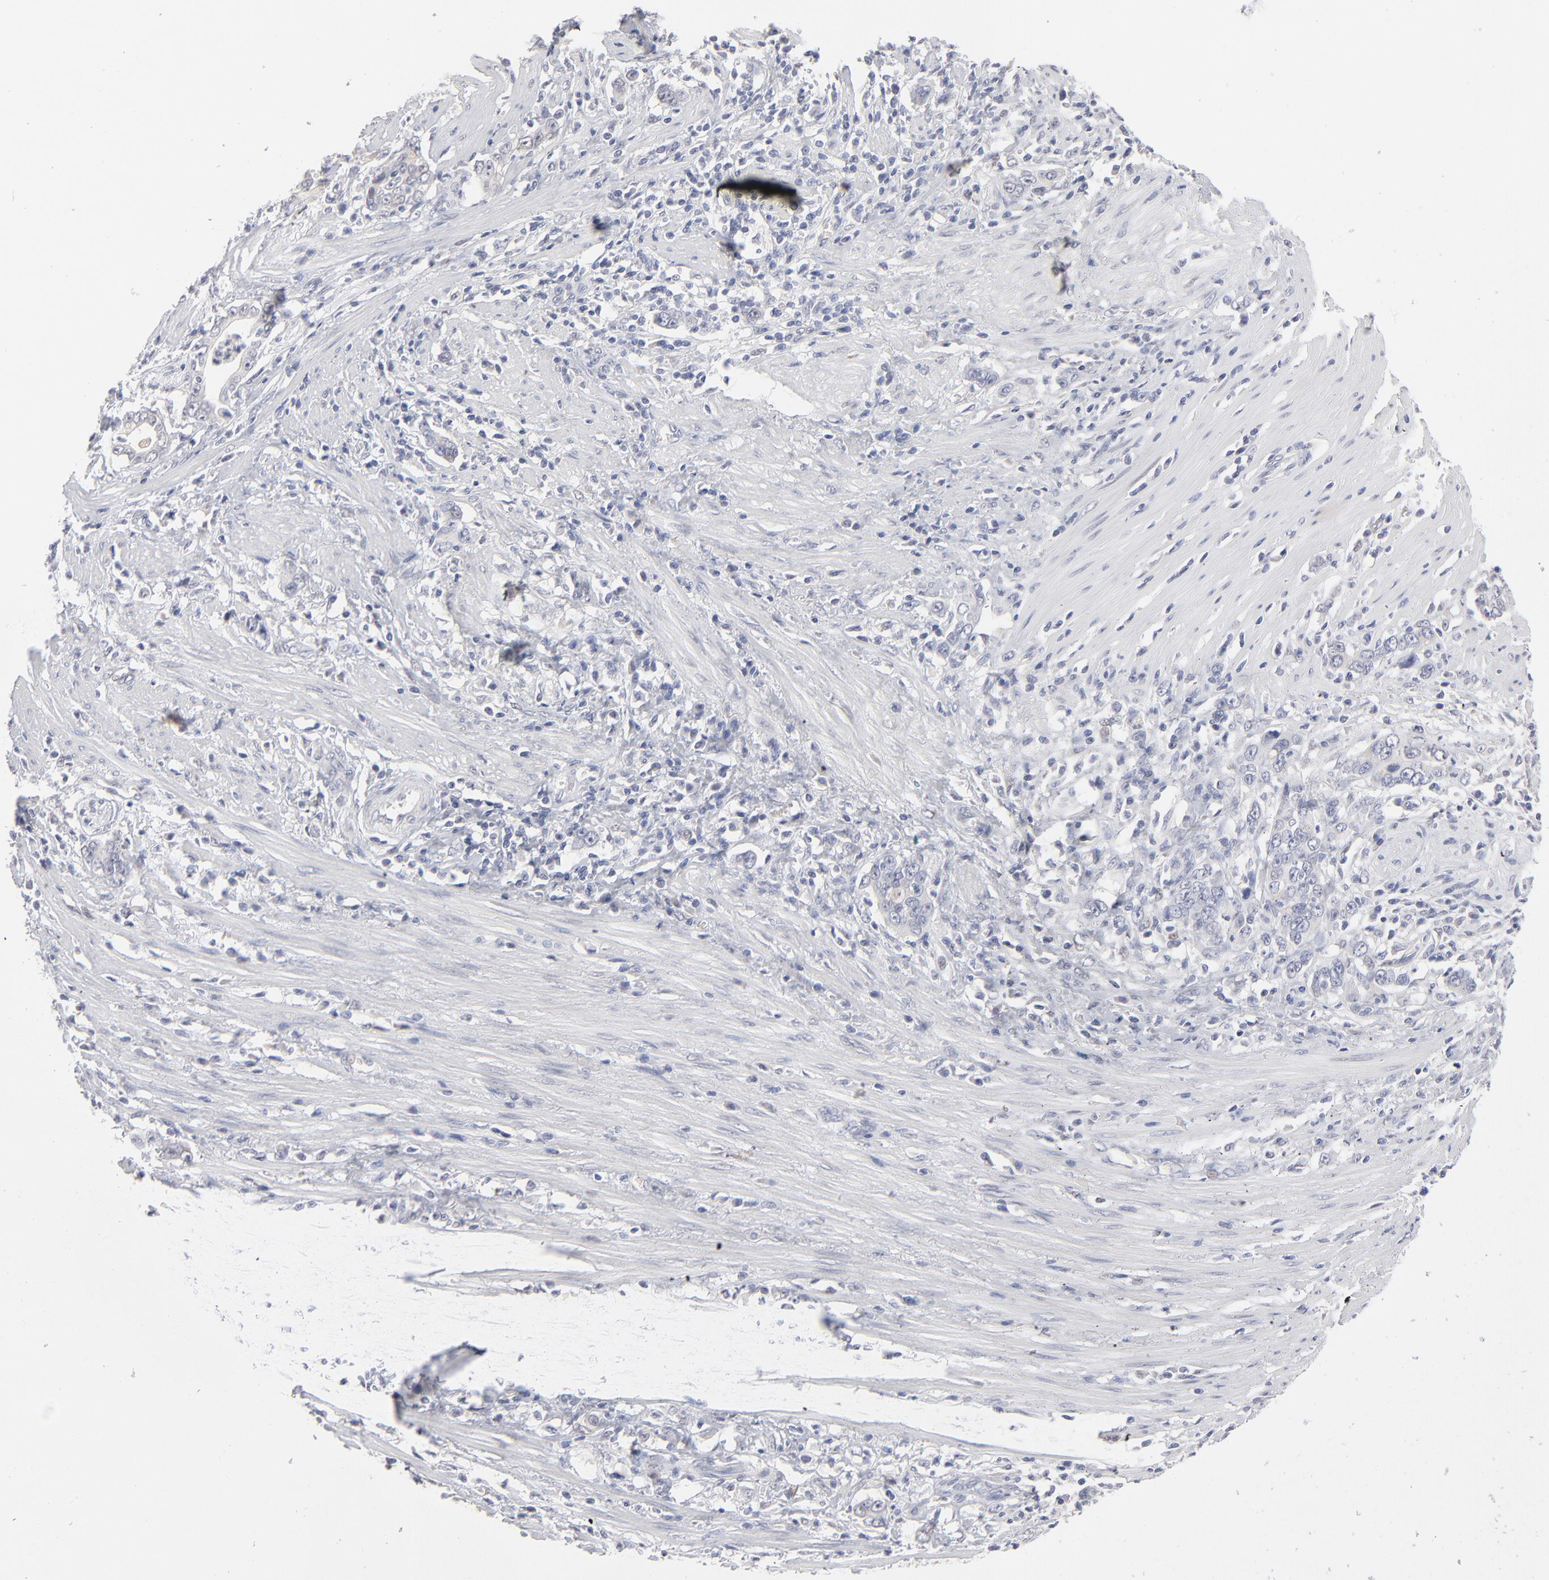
{"staining": {"intensity": "negative", "quantity": "none", "location": "none"}, "tissue": "stomach cancer", "cell_type": "Tumor cells", "image_type": "cancer", "snomed": [{"axis": "morphology", "description": "Adenocarcinoma, NOS"}, {"axis": "topography", "description": "Stomach, lower"}], "caption": "DAB (3,3'-diaminobenzidine) immunohistochemical staining of human stomach adenocarcinoma reveals no significant expression in tumor cells. The staining was performed using DAB (3,3'-diaminobenzidine) to visualize the protein expression in brown, while the nuclei were stained in blue with hematoxylin (Magnification: 20x).", "gene": "RBM3", "patient": {"sex": "female", "age": 72}}